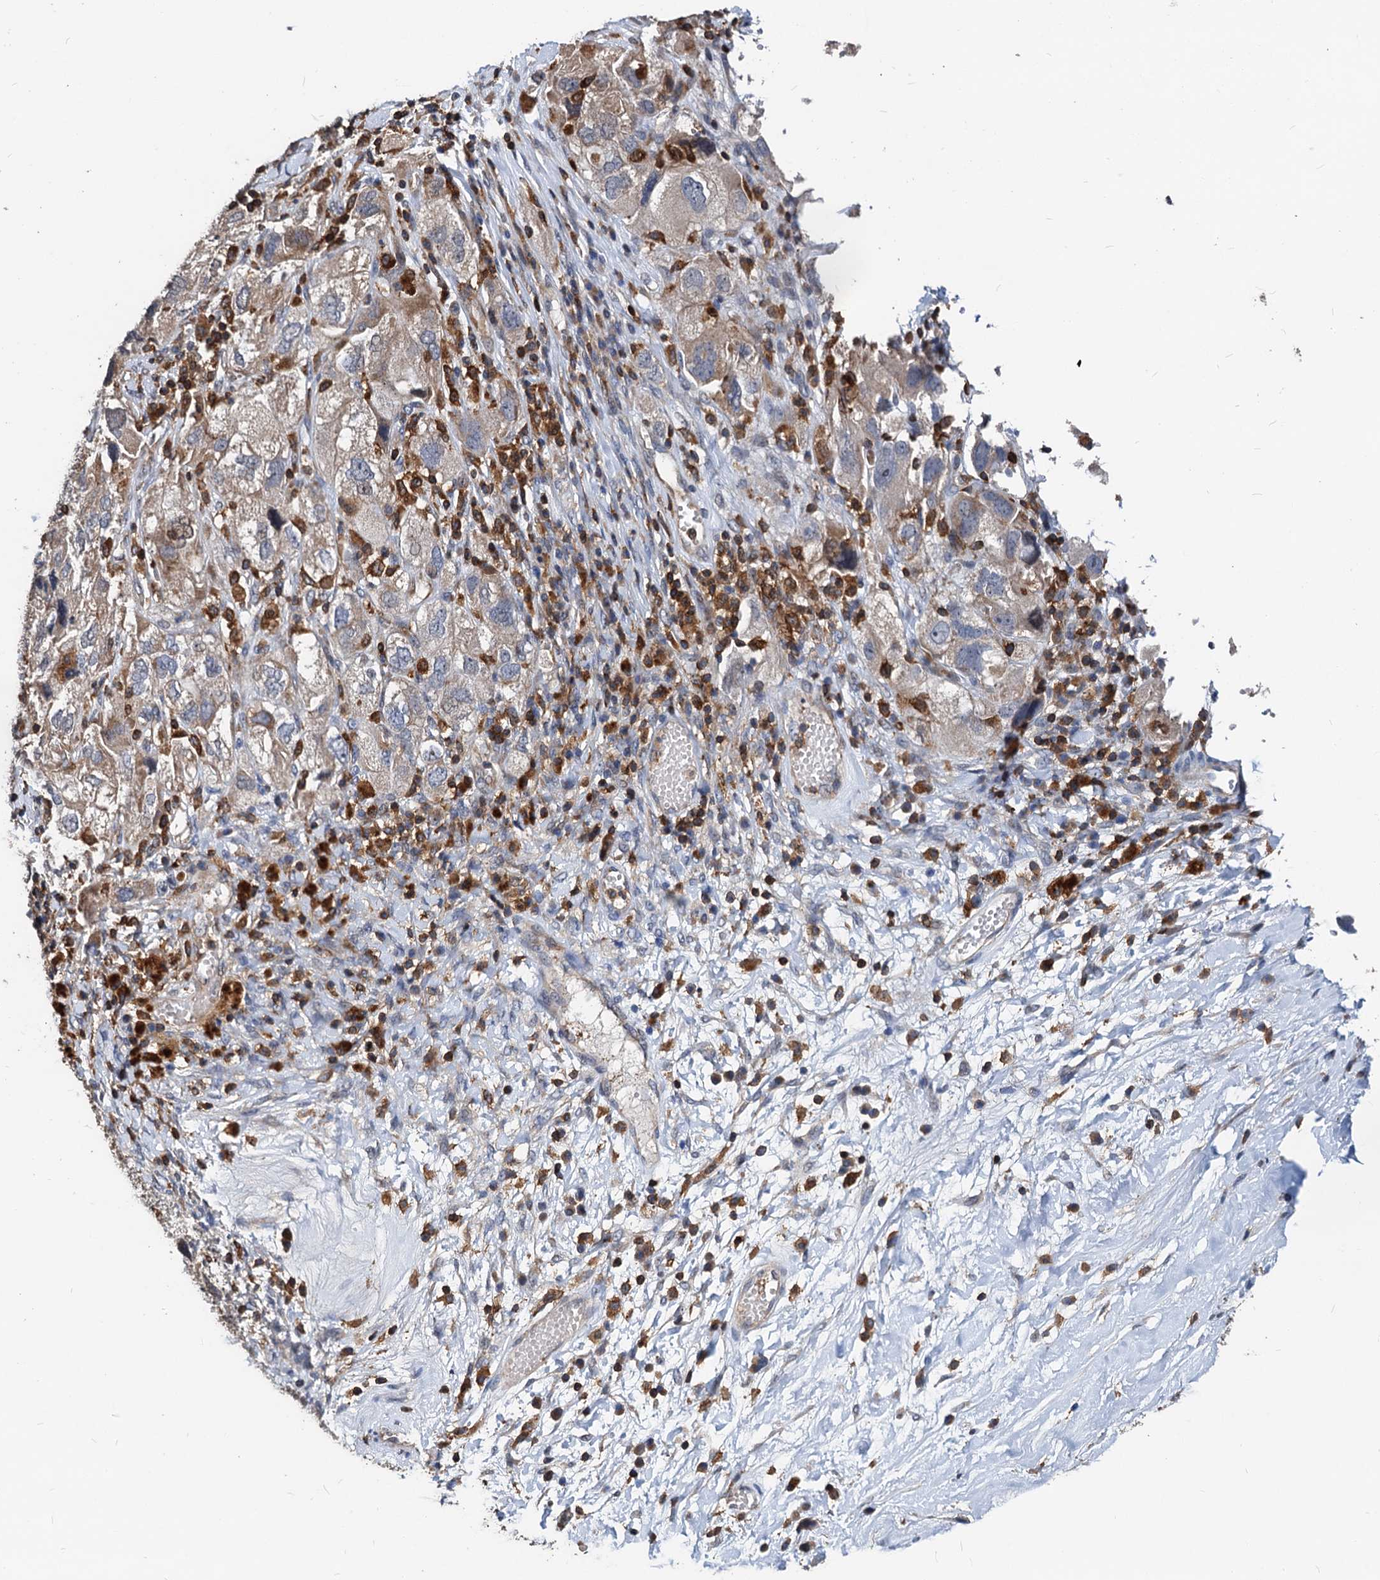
{"staining": {"intensity": "weak", "quantity": "25%-75%", "location": "cytoplasmic/membranous"}, "tissue": "ovarian cancer", "cell_type": "Tumor cells", "image_type": "cancer", "snomed": [{"axis": "morphology", "description": "Carcinoma, NOS"}, {"axis": "morphology", "description": "Cystadenocarcinoma, serous, NOS"}, {"axis": "topography", "description": "Ovary"}], "caption": "An image of ovarian carcinoma stained for a protein shows weak cytoplasmic/membranous brown staining in tumor cells.", "gene": "LCP2", "patient": {"sex": "female", "age": 69}}